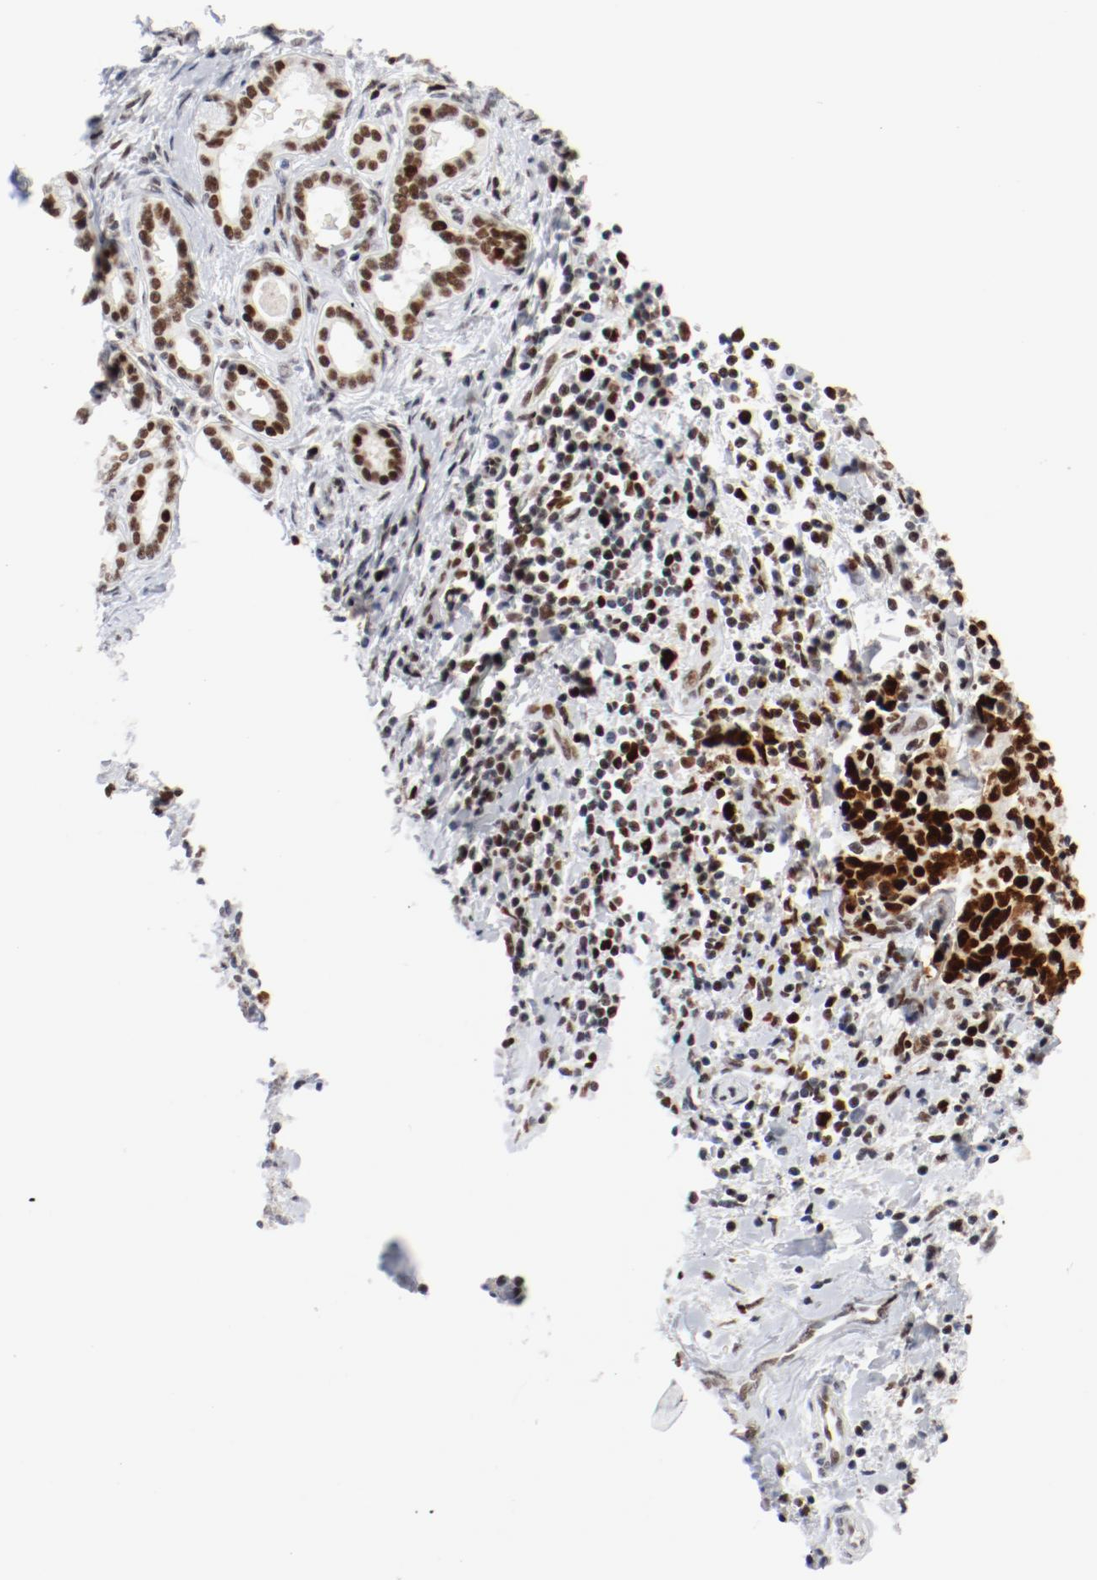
{"staining": {"intensity": "strong", "quantity": ">75%", "location": "nuclear"}, "tissue": "liver cancer", "cell_type": "Tumor cells", "image_type": "cancer", "snomed": [{"axis": "morphology", "description": "Cholangiocarcinoma"}, {"axis": "topography", "description": "Liver"}], "caption": "Protein staining of liver cancer tissue displays strong nuclear expression in about >75% of tumor cells. Immunohistochemistry stains the protein of interest in brown and the nuclei are stained blue.", "gene": "POLD1", "patient": {"sex": "male", "age": 57}}